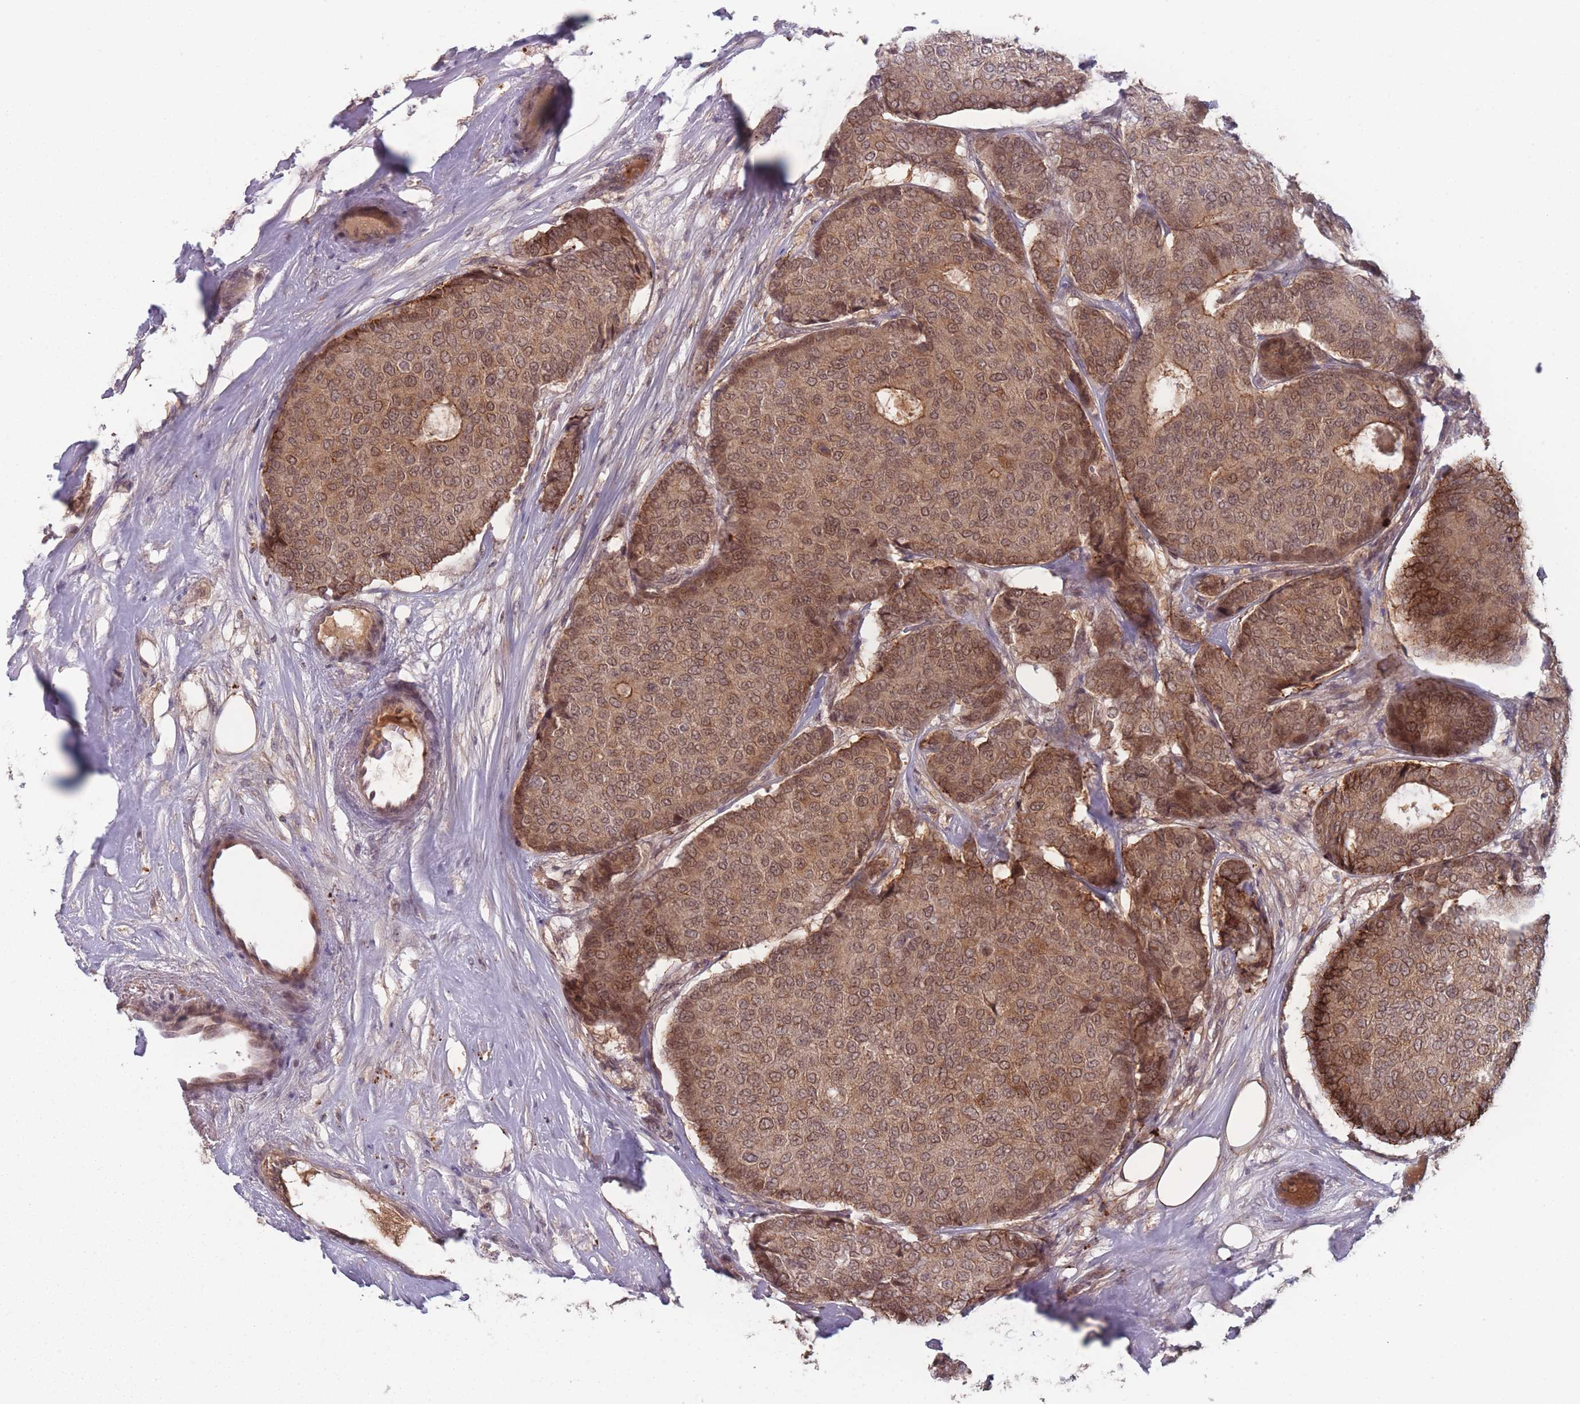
{"staining": {"intensity": "moderate", "quantity": ">75%", "location": "cytoplasmic/membranous,nuclear"}, "tissue": "breast cancer", "cell_type": "Tumor cells", "image_type": "cancer", "snomed": [{"axis": "morphology", "description": "Duct carcinoma"}, {"axis": "topography", "description": "Breast"}], "caption": "IHC image of human invasive ductal carcinoma (breast) stained for a protein (brown), which reveals medium levels of moderate cytoplasmic/membranous and nuclear expression in about >75% of tumor cells.", "gene": "TMEM232", "patient": {"sex": "female", "age": 75}}